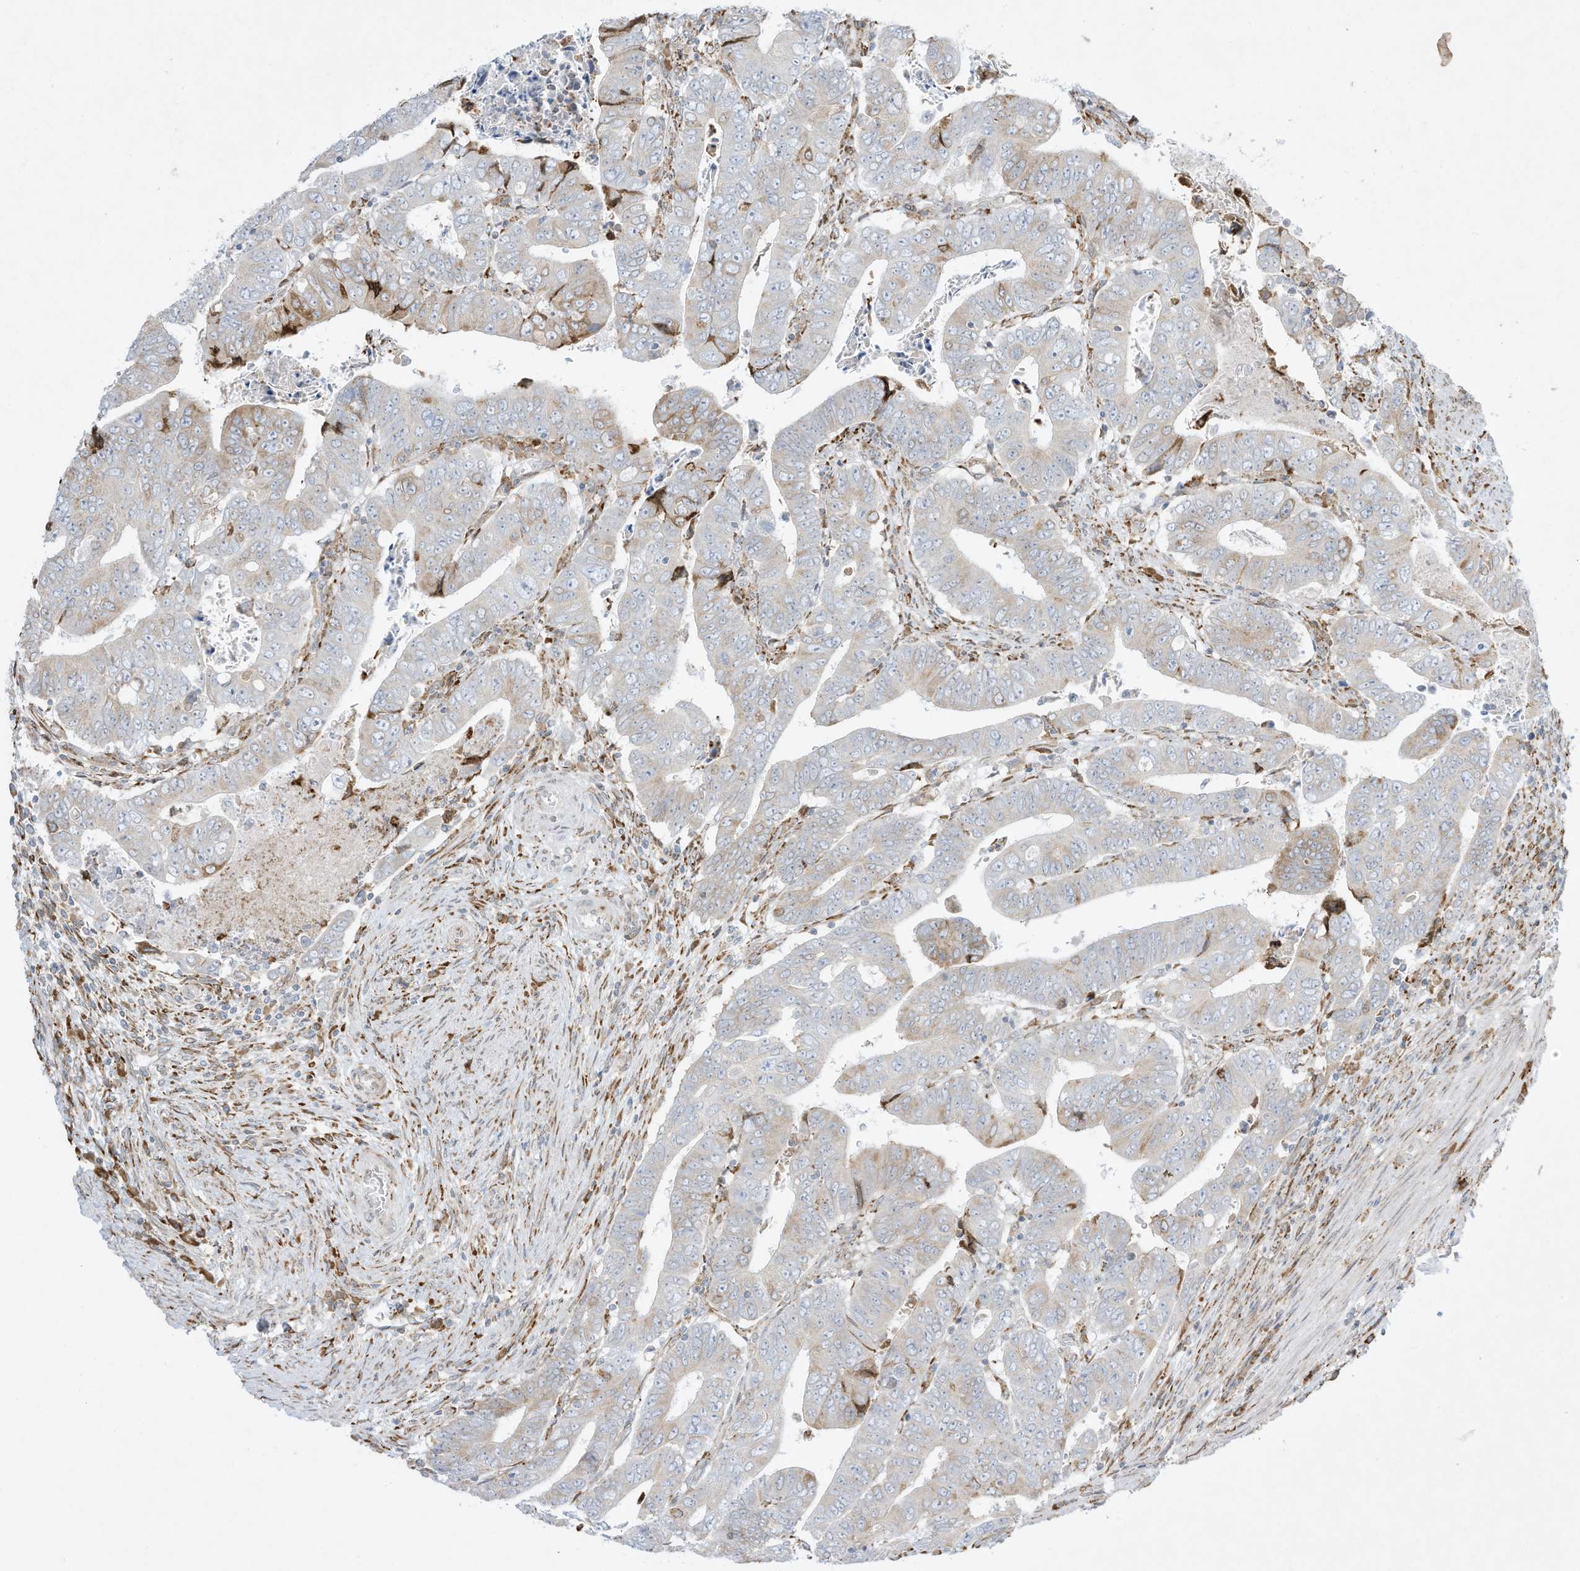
{"staining": {"intensity": "negative", "quantity": "none", "location": "none"}, "tissue": "colorectal cancer", "cell_type": "Tumor cells", "image_type": "cancer", "snomed": [{"axis": "morphology", "description": "Normal tissue, NOS"}, {"axis": "morphology", "description": "Adenocarcinoma, NOS"}, {"axis": "topography", "description": "Rectum"}], "caption": "Tumor cells are negative for brown protein staining in colorectal adenocarcinoma.", "gene": "PTK6", "patient": {"sex": "female", "age": 65}}